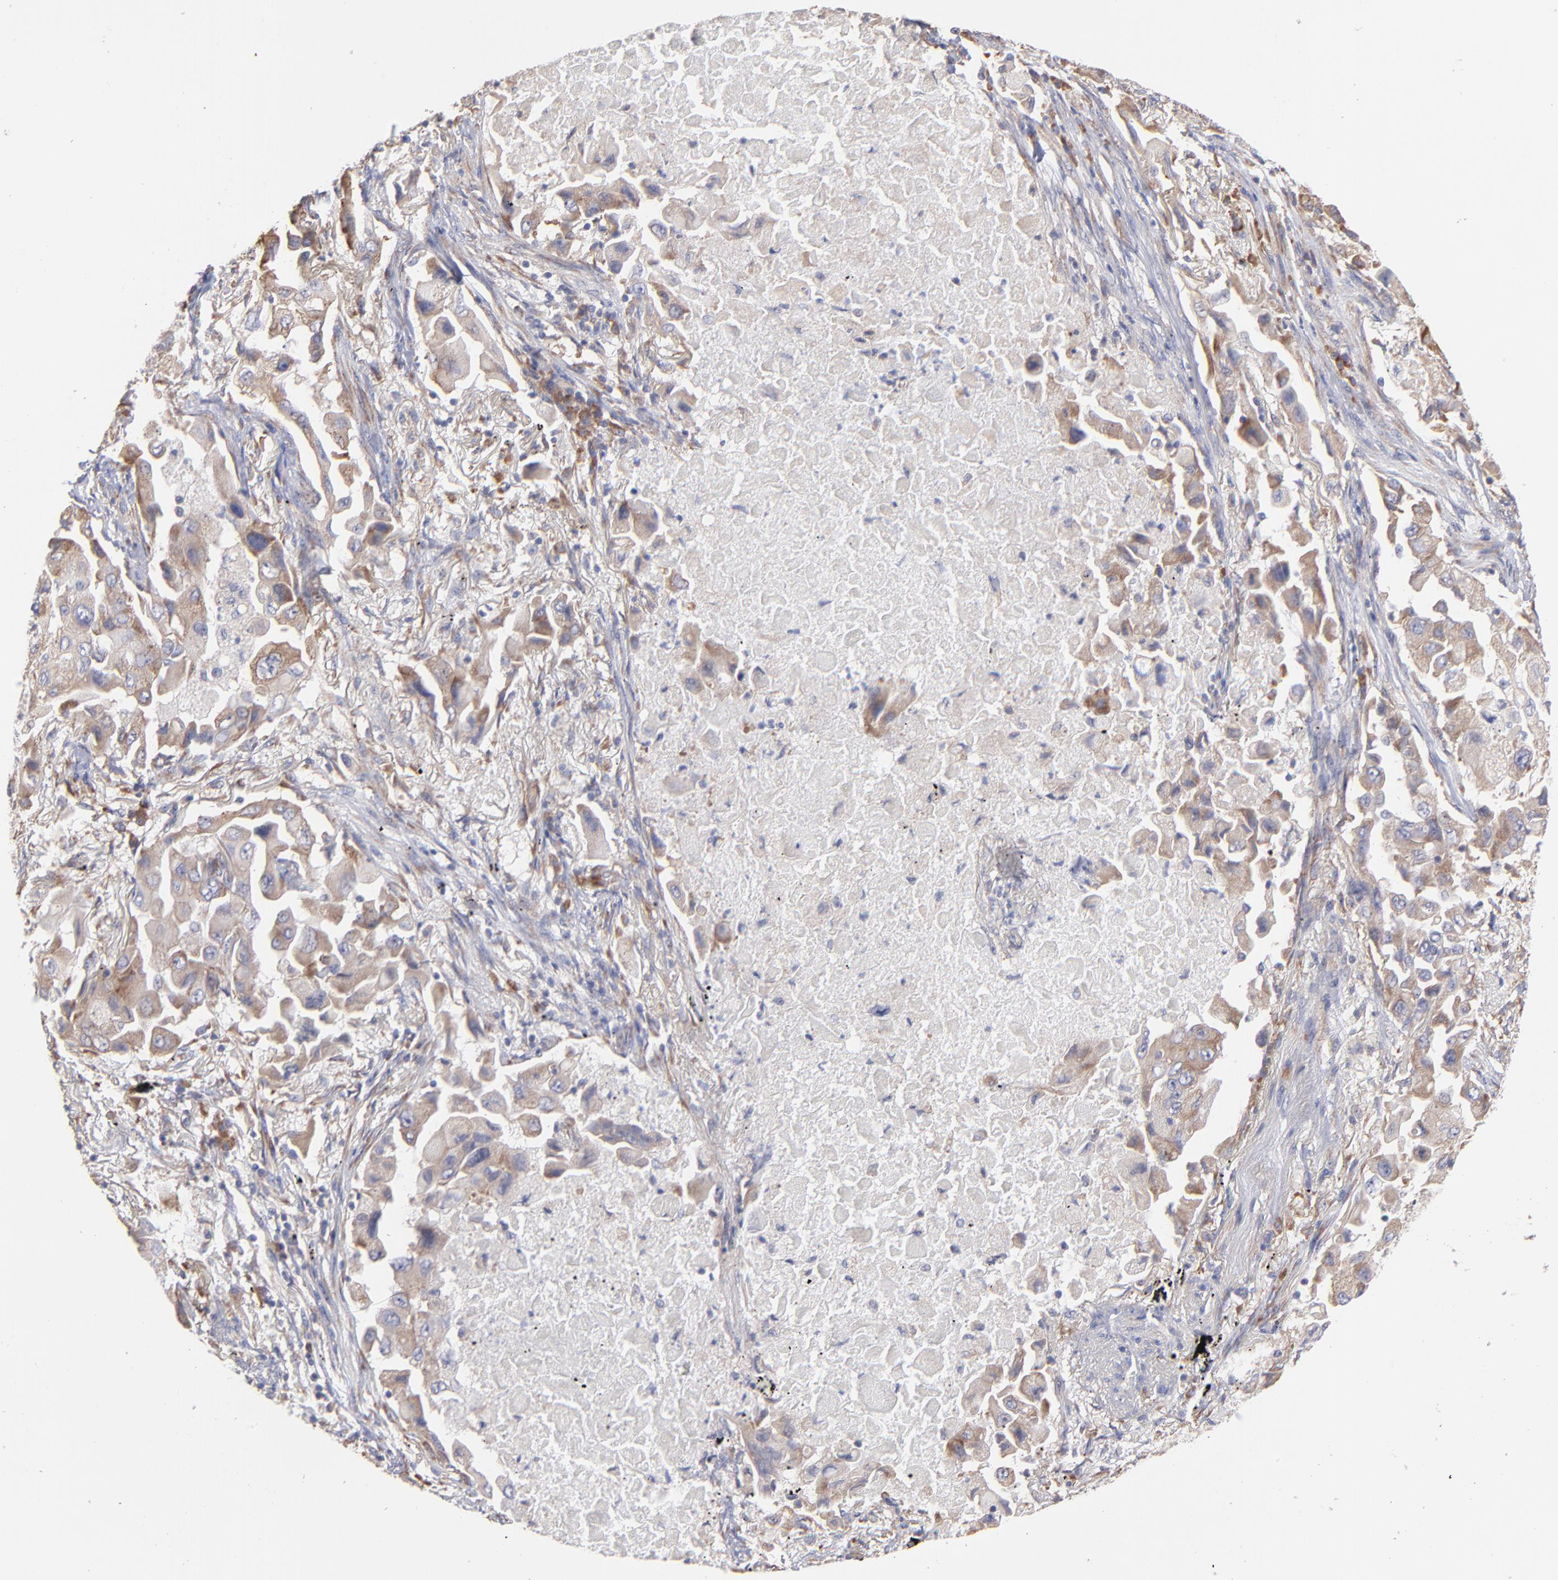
{"staining": {"intensity": "weak", "quantity": "<25%", "location": "cytoplasmic/membranous"}, "tissue": "lung cancer", "cell_type": "Tumor cells", "image_type": "cancer", "snomed": [{"axis": "morphology", "description": "Adenocarcinoma, NOS"}, {"axis": "topography", "description": "Lung"}], "caption": "A photomicrograph of adenocarcinoma (lung) stained for a protein shows no brown staining in tumor cells.", "gene": "RPLP0", "patient": {"sex": "female", "age": 65}}